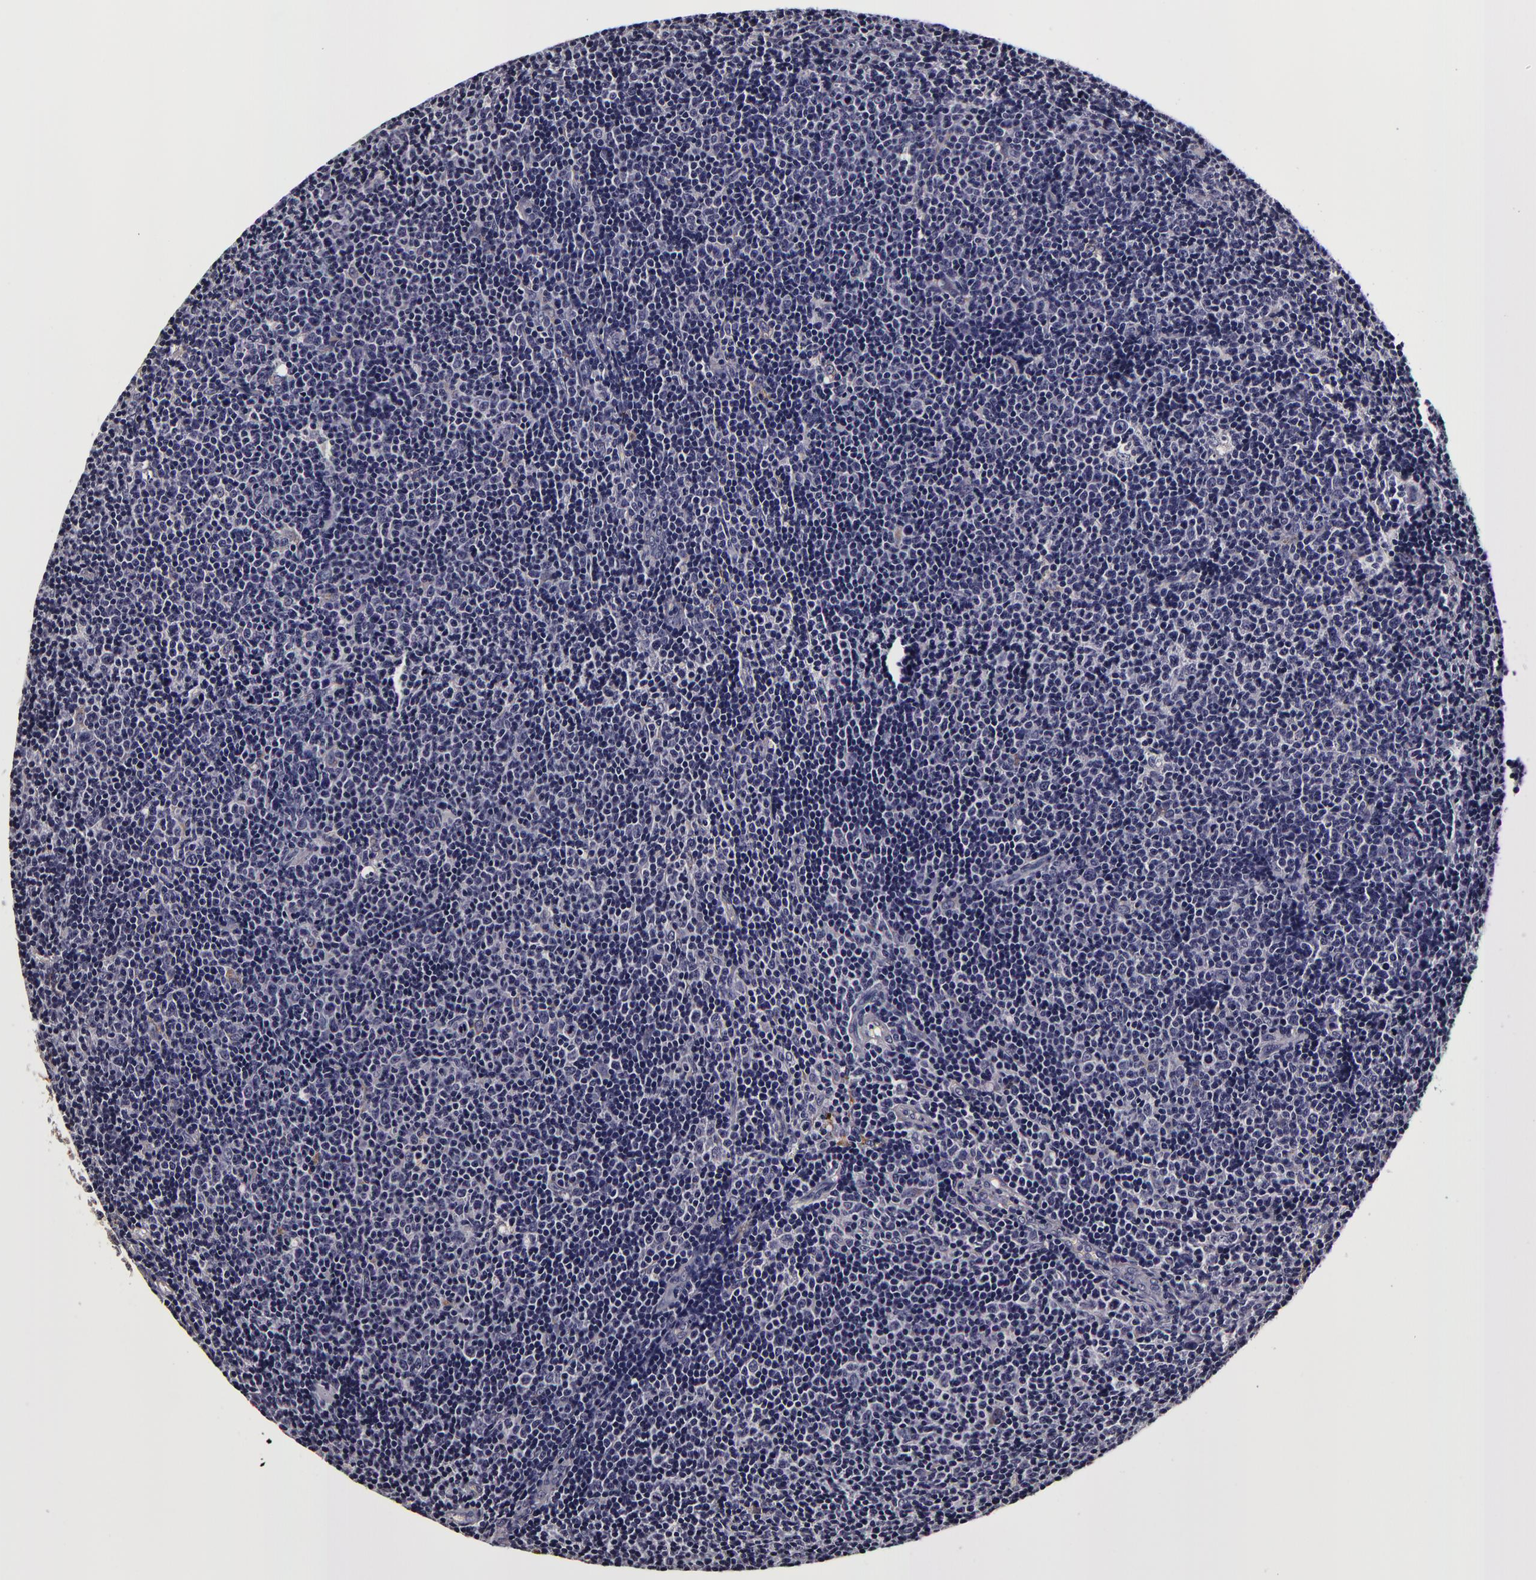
{"staining": {"intensity": "negative", "quantity": "none", "location": "none"}, "tissue": "lymphoma", "cell_type": "Tumor cells", "image_type": "cancer", "snomed": [{"axis": "morphology", "description": "Malignant lymphoma, non-Hodgkin's type, Low grade"}, {"axis": "topography", "description": "Lymph node"}], "caption": "Tumor cells show no significant staining in lymphoma.", "gene": "LGALS3BP", "patient": {"sex": "male", "age": 49}}